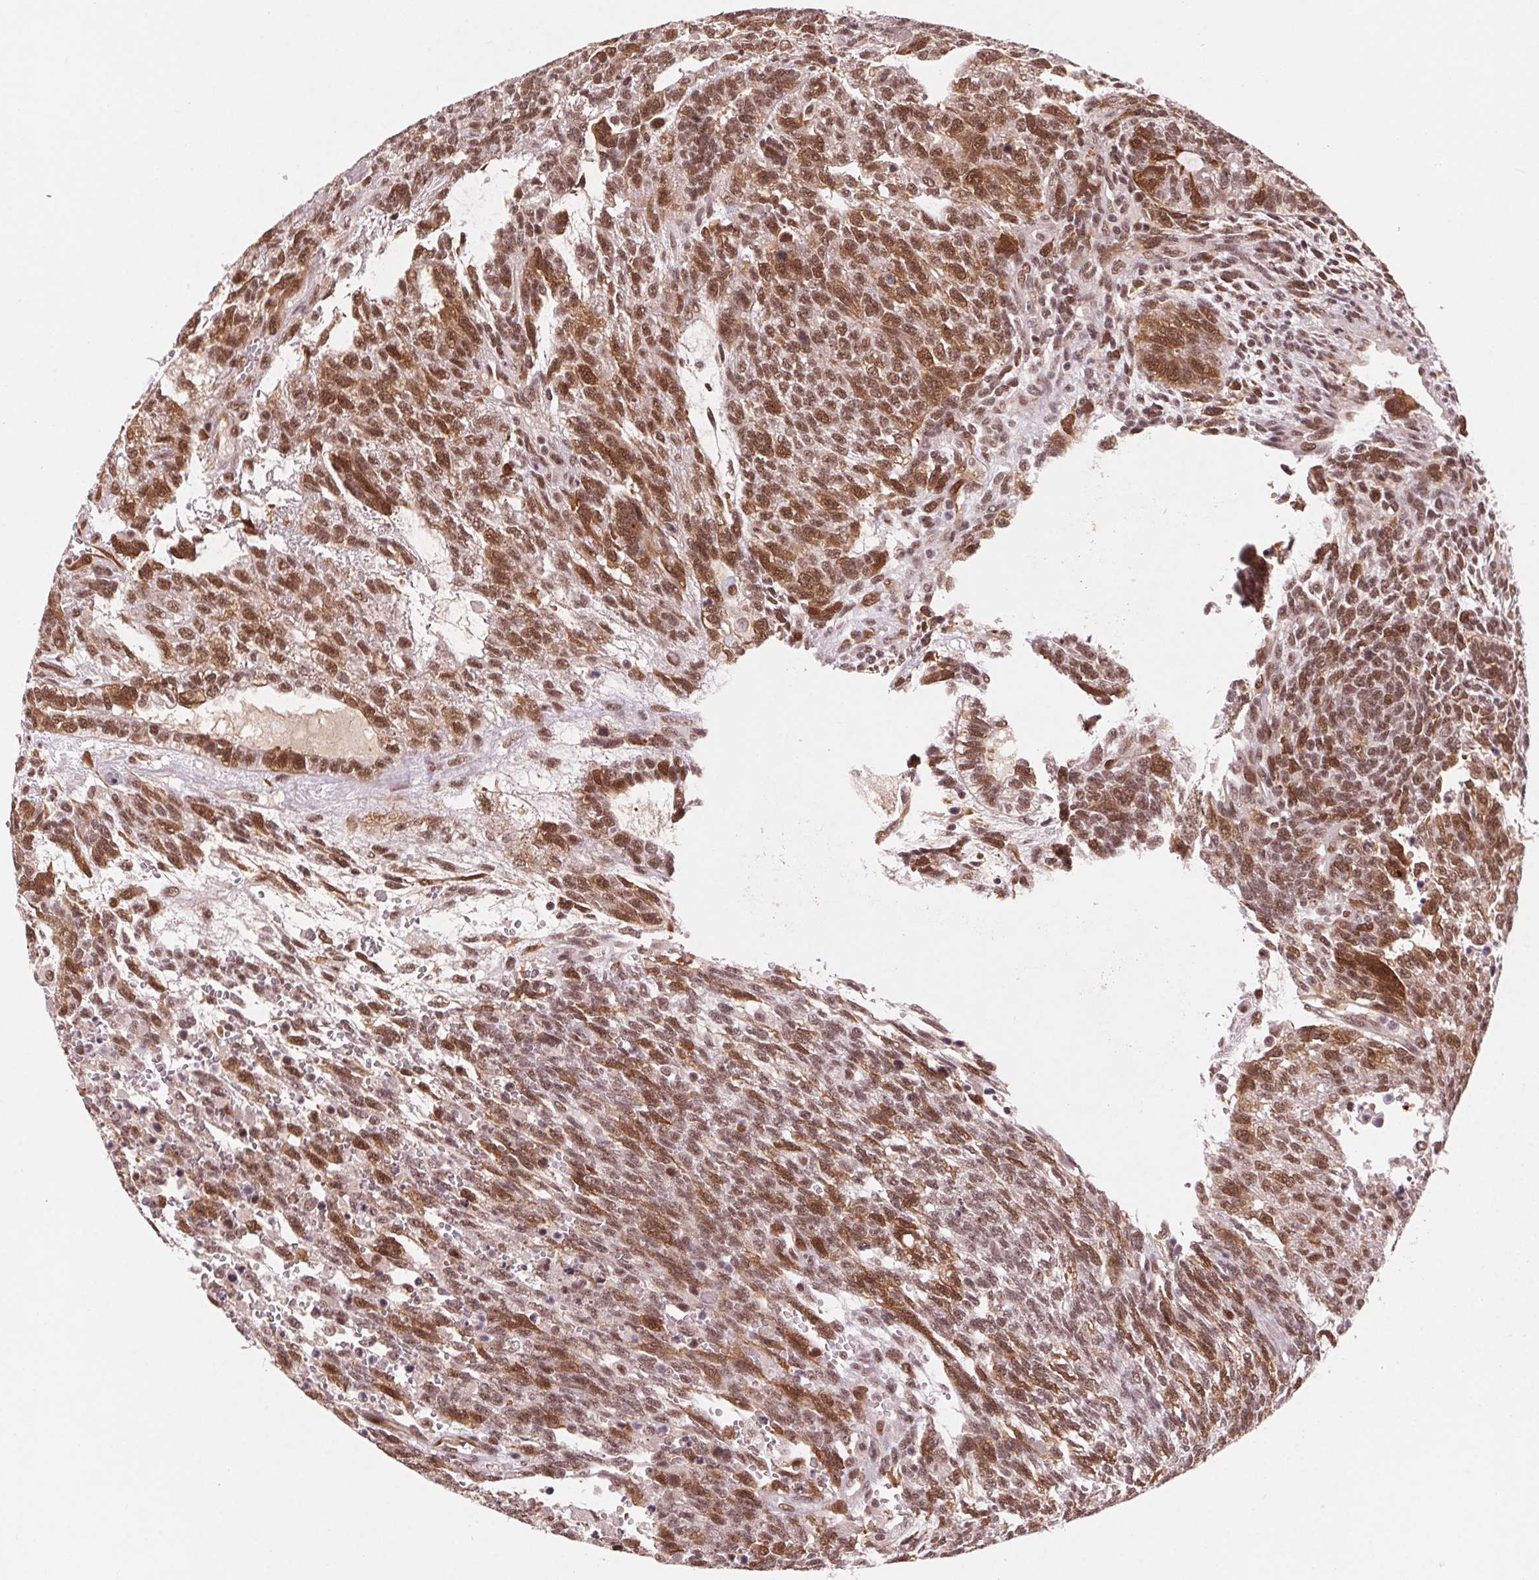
{"staining": {"intensity": "moderate", "quantity": ">75%", "location": "nuclear"}, "tissue": "testis cancer", "cell_type": "Tumor cells", "image_type": "cancer", "snomed": [{"axis": "morphology", "description": "Carcinoma, Embryonal, NOS"}, {"axis": "topography", "description": "Testis"}], "caption": "A brown stain highlights moderate nuclear expression of a protein in testis cancer (embryonal carcinoma) tumor cells. The staining is performed using DAB brown chromogen to label protein expression. The nuclei are counter-stained blue using hematoxylin.", "gene": "CD2BP2", "patient": {"sex": "male", "age": 23}}